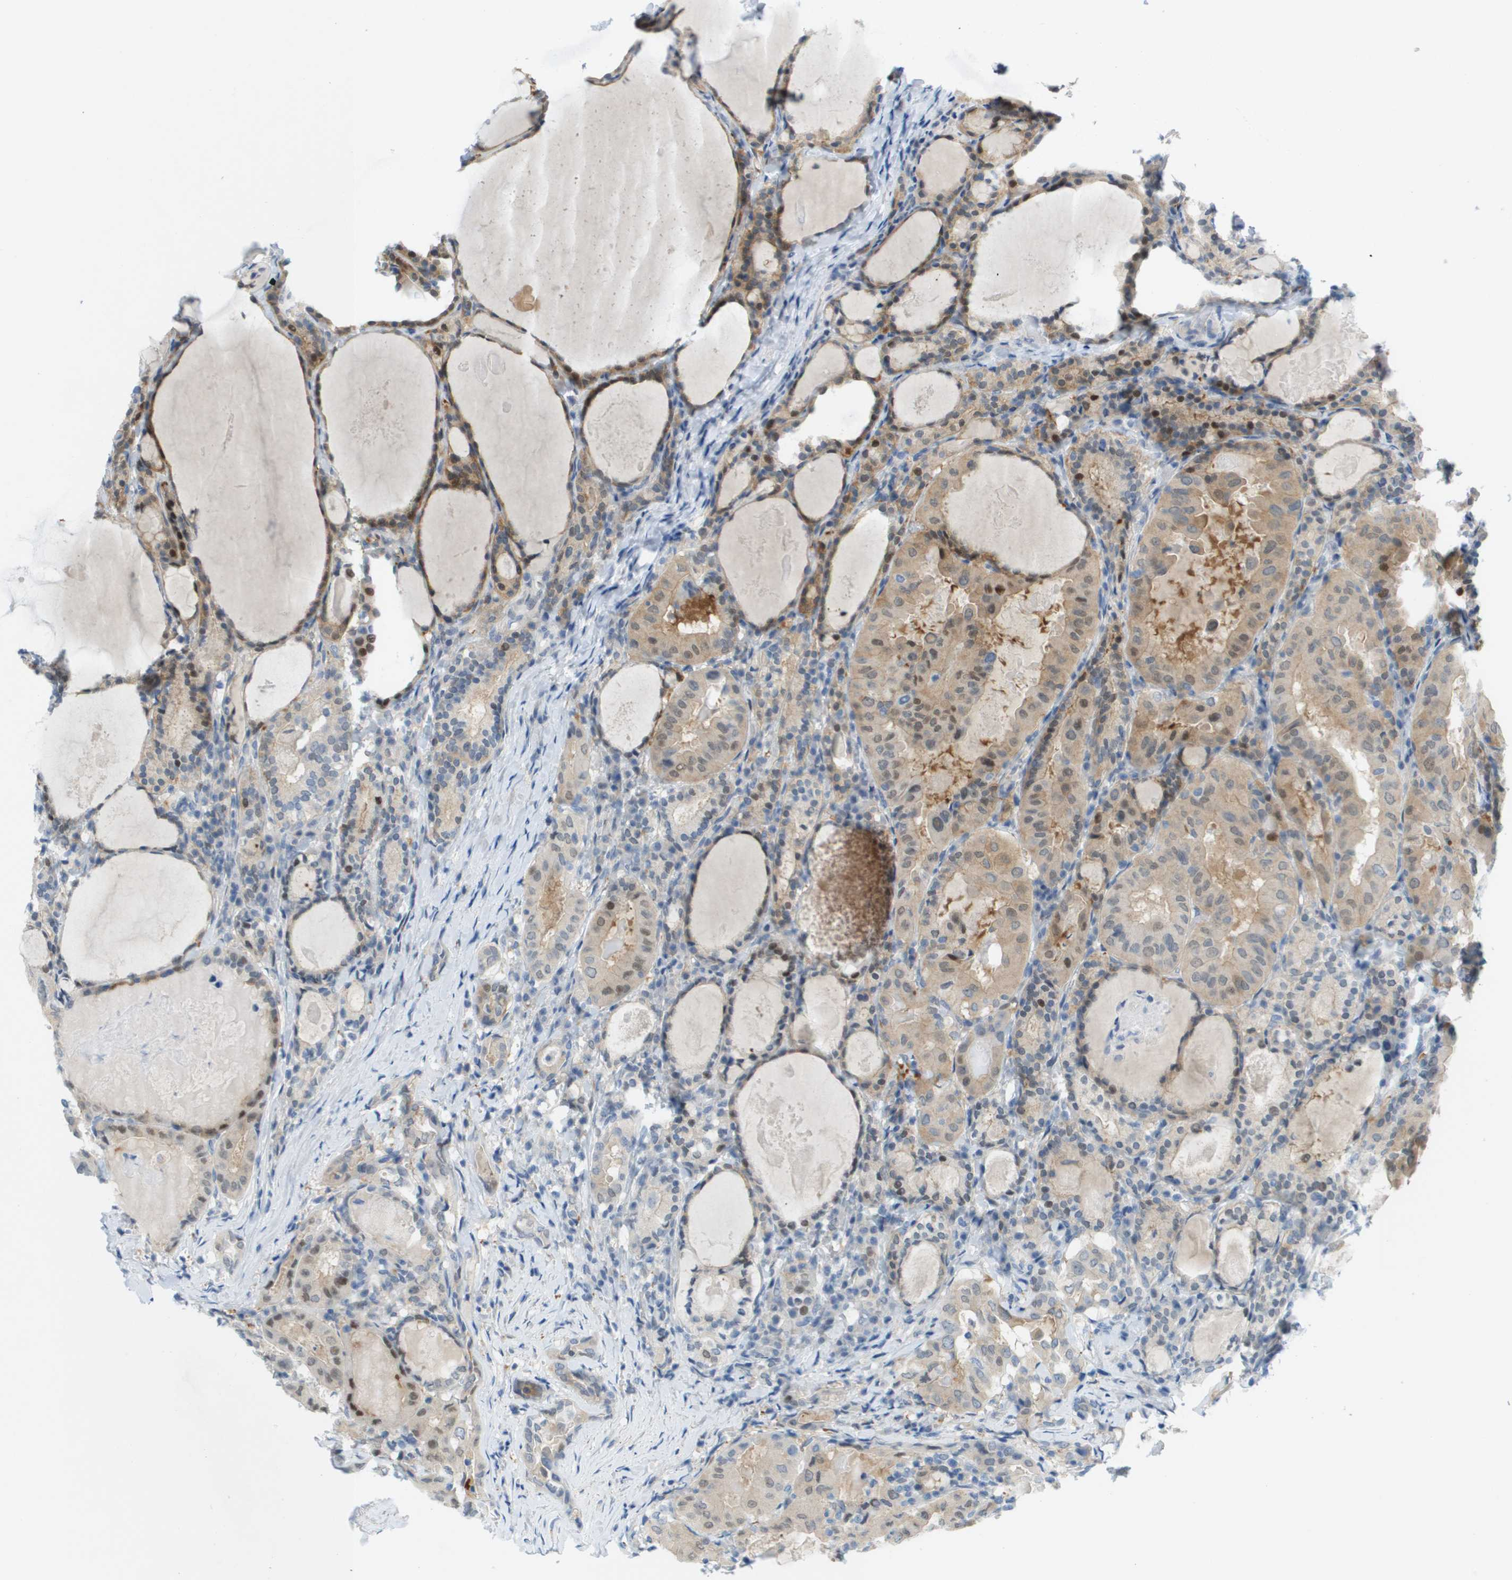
{"staining": {"intensity": "weak", "quantity": "<25%", "location": "cytoplasmic/membranous"}, "tissue": "thyroid cancer", "cell_type": "Tumor cells", "image_type": "cancer", "snomed": [{"axis": "morphology", "description": "Papillary adenocarcinoma, NOS"}, {"axis": "topography", "description": "Thyroid gland"}], "caption": "The histopathology image reveals no significant expression in tumor cells of thyroid cancer (papillary adenocarcinoma). (DAB (3,3'-diaminobenzidine) immunohistochemistry with hematoxylin counter stain).", "gene": "CUL9", "patient": {"sex": "female", "age": 42}}